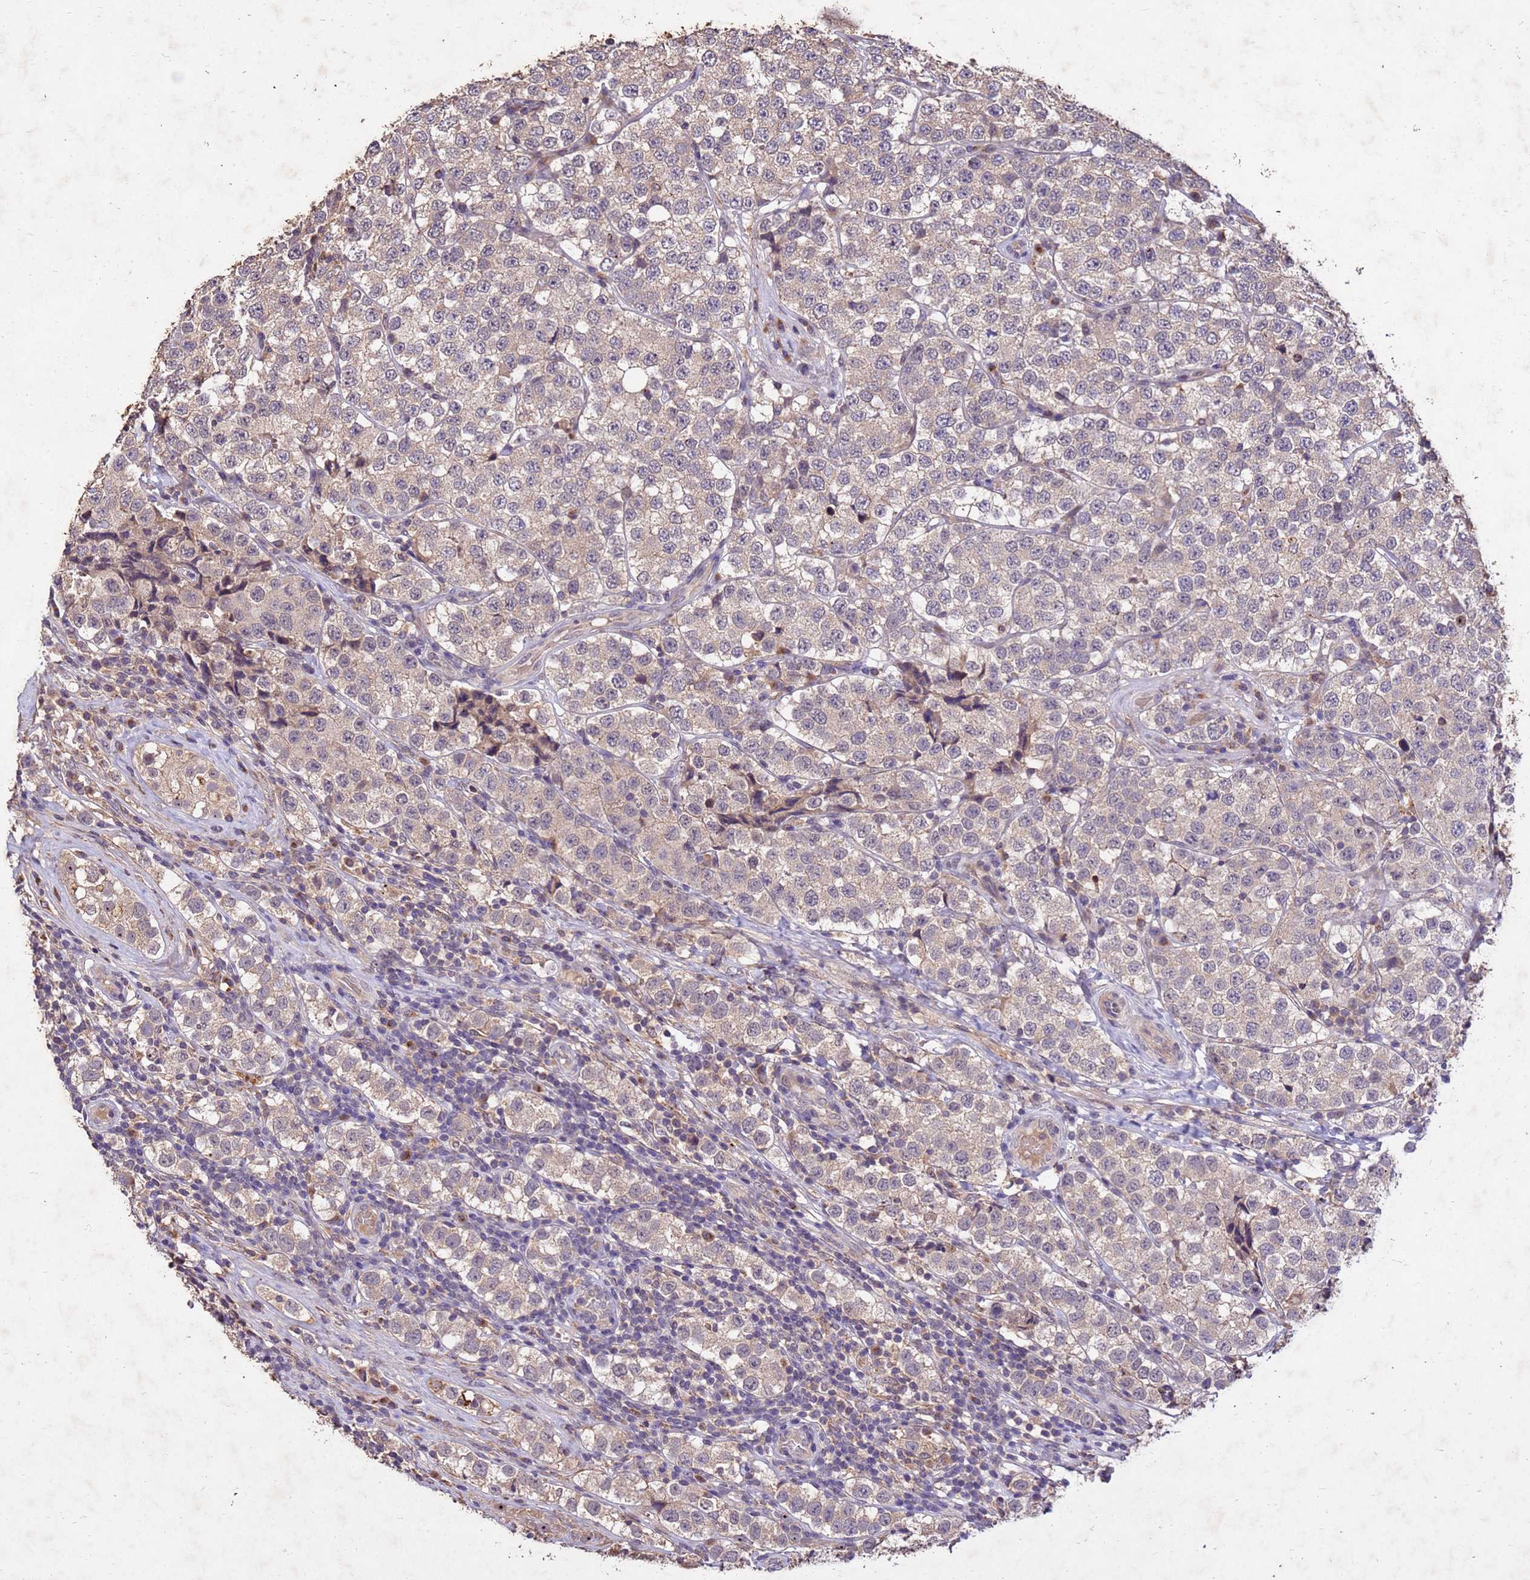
{"staining": {"intensity": "weak", "quantity": "25%-75%", "location": "cytoplasmic/membranous"}, "tissue": "testis cancer", "cell_type": "Tumor cells", "image_type": "cancer", "snomed": [{"axis": "morphology", "description": "Seminoma, NOS"}, {"axis": "topography", "description": "Testis"}], "caption": "There is low levels of weak cytoplasmic/membranous staining in tumor cells of testis cancer, as demonstrated by immunohistochemical staining (brown color).", "gene": "TOR4A", "patient": {"sex": "male", "age": 34}}